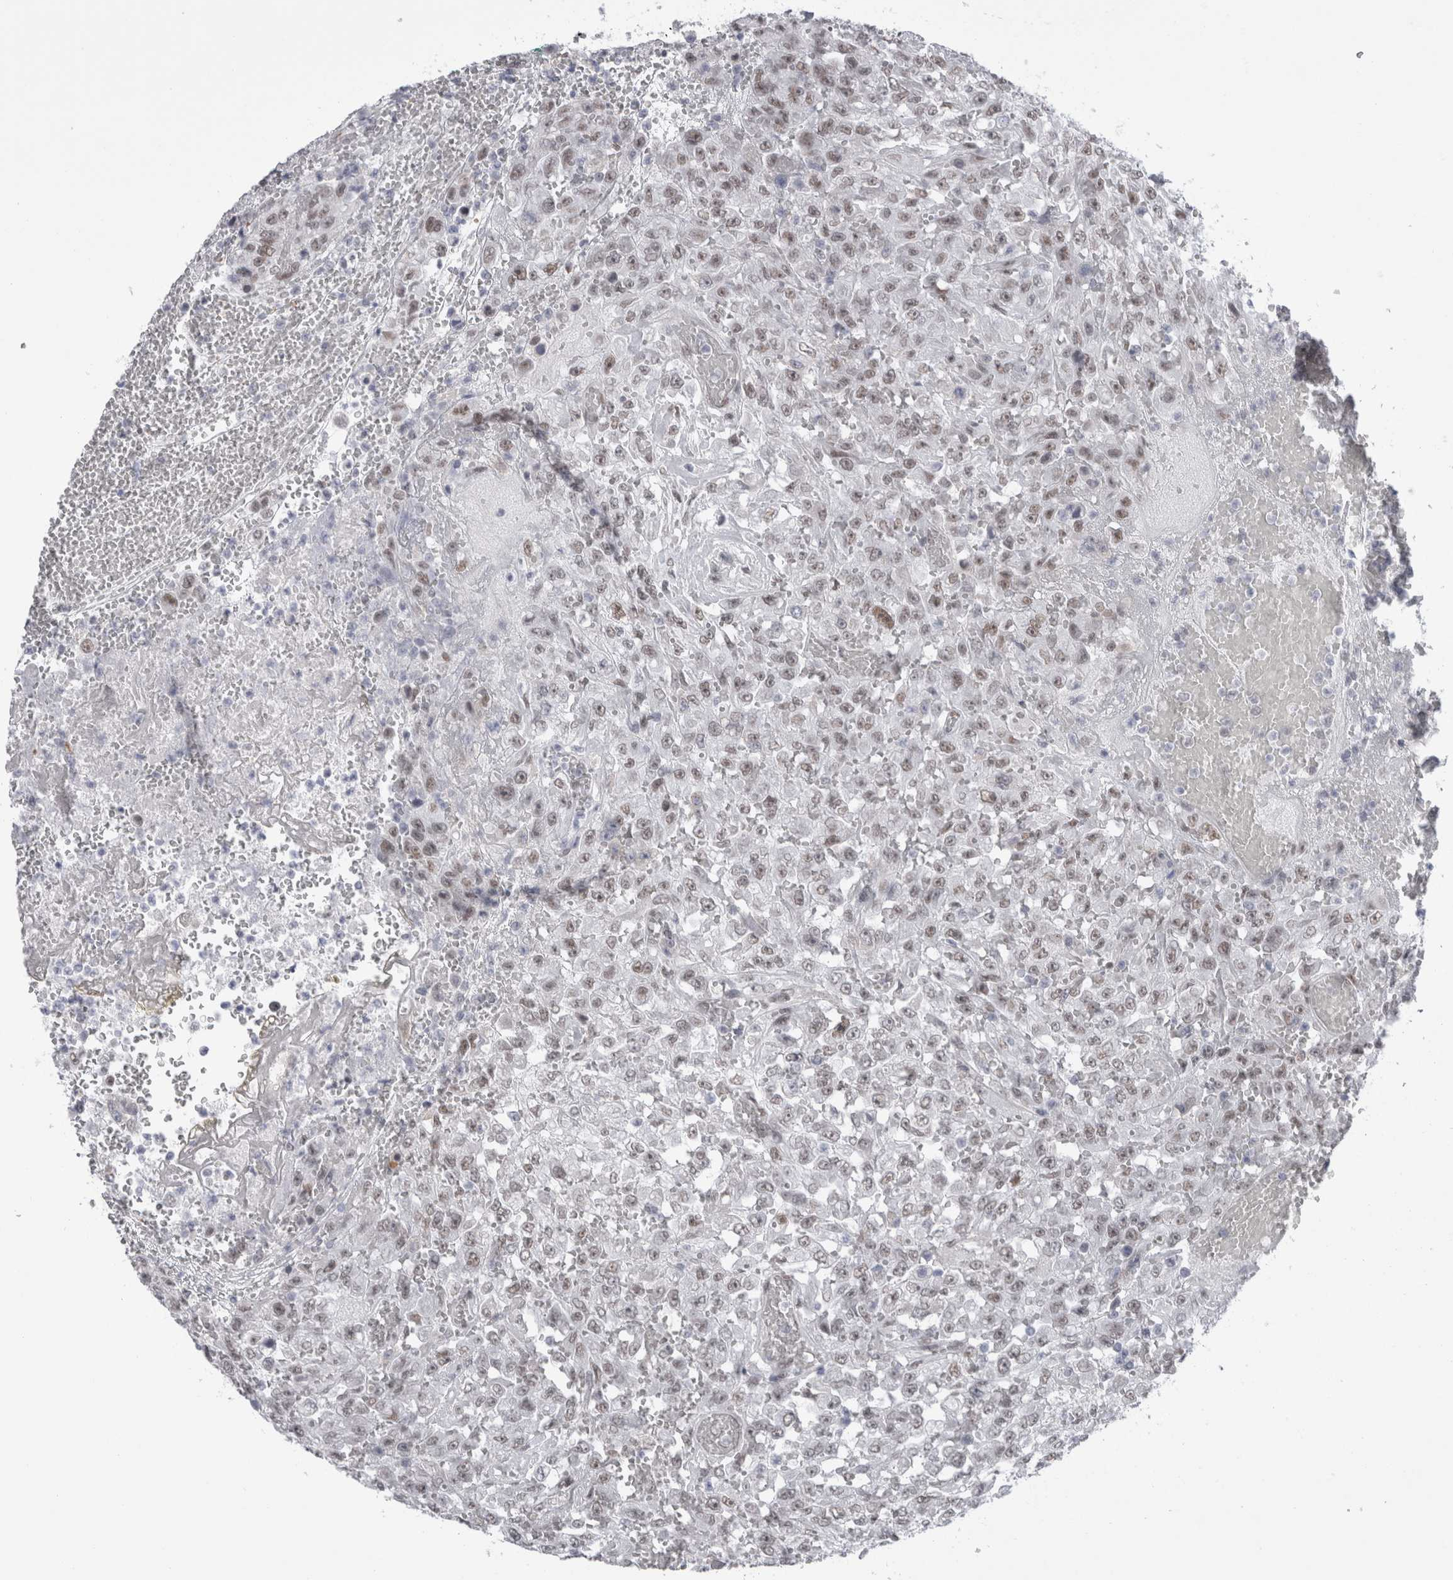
{"staining": {"intensity": "moderate", "quantity": "25%-75%", "location": "nuclear"}, "tissue": "urothelial cancer", "cell_type": "Tumor cells", "image_type": "cancer", "snomed": [{"axis": "morphology", "description": "Urothelial carcinoma, High grade"}, {"axis": "topography", "description": "Urinary bladder"}], "caption": "IHC (DAB) staining of human high-grade urothelial carcinoma shows moderate nuclear protein expression in approximately 25%-75% of tumor cells.", "gene": "API5", "patient": {"sex": "male", "age": 46}}